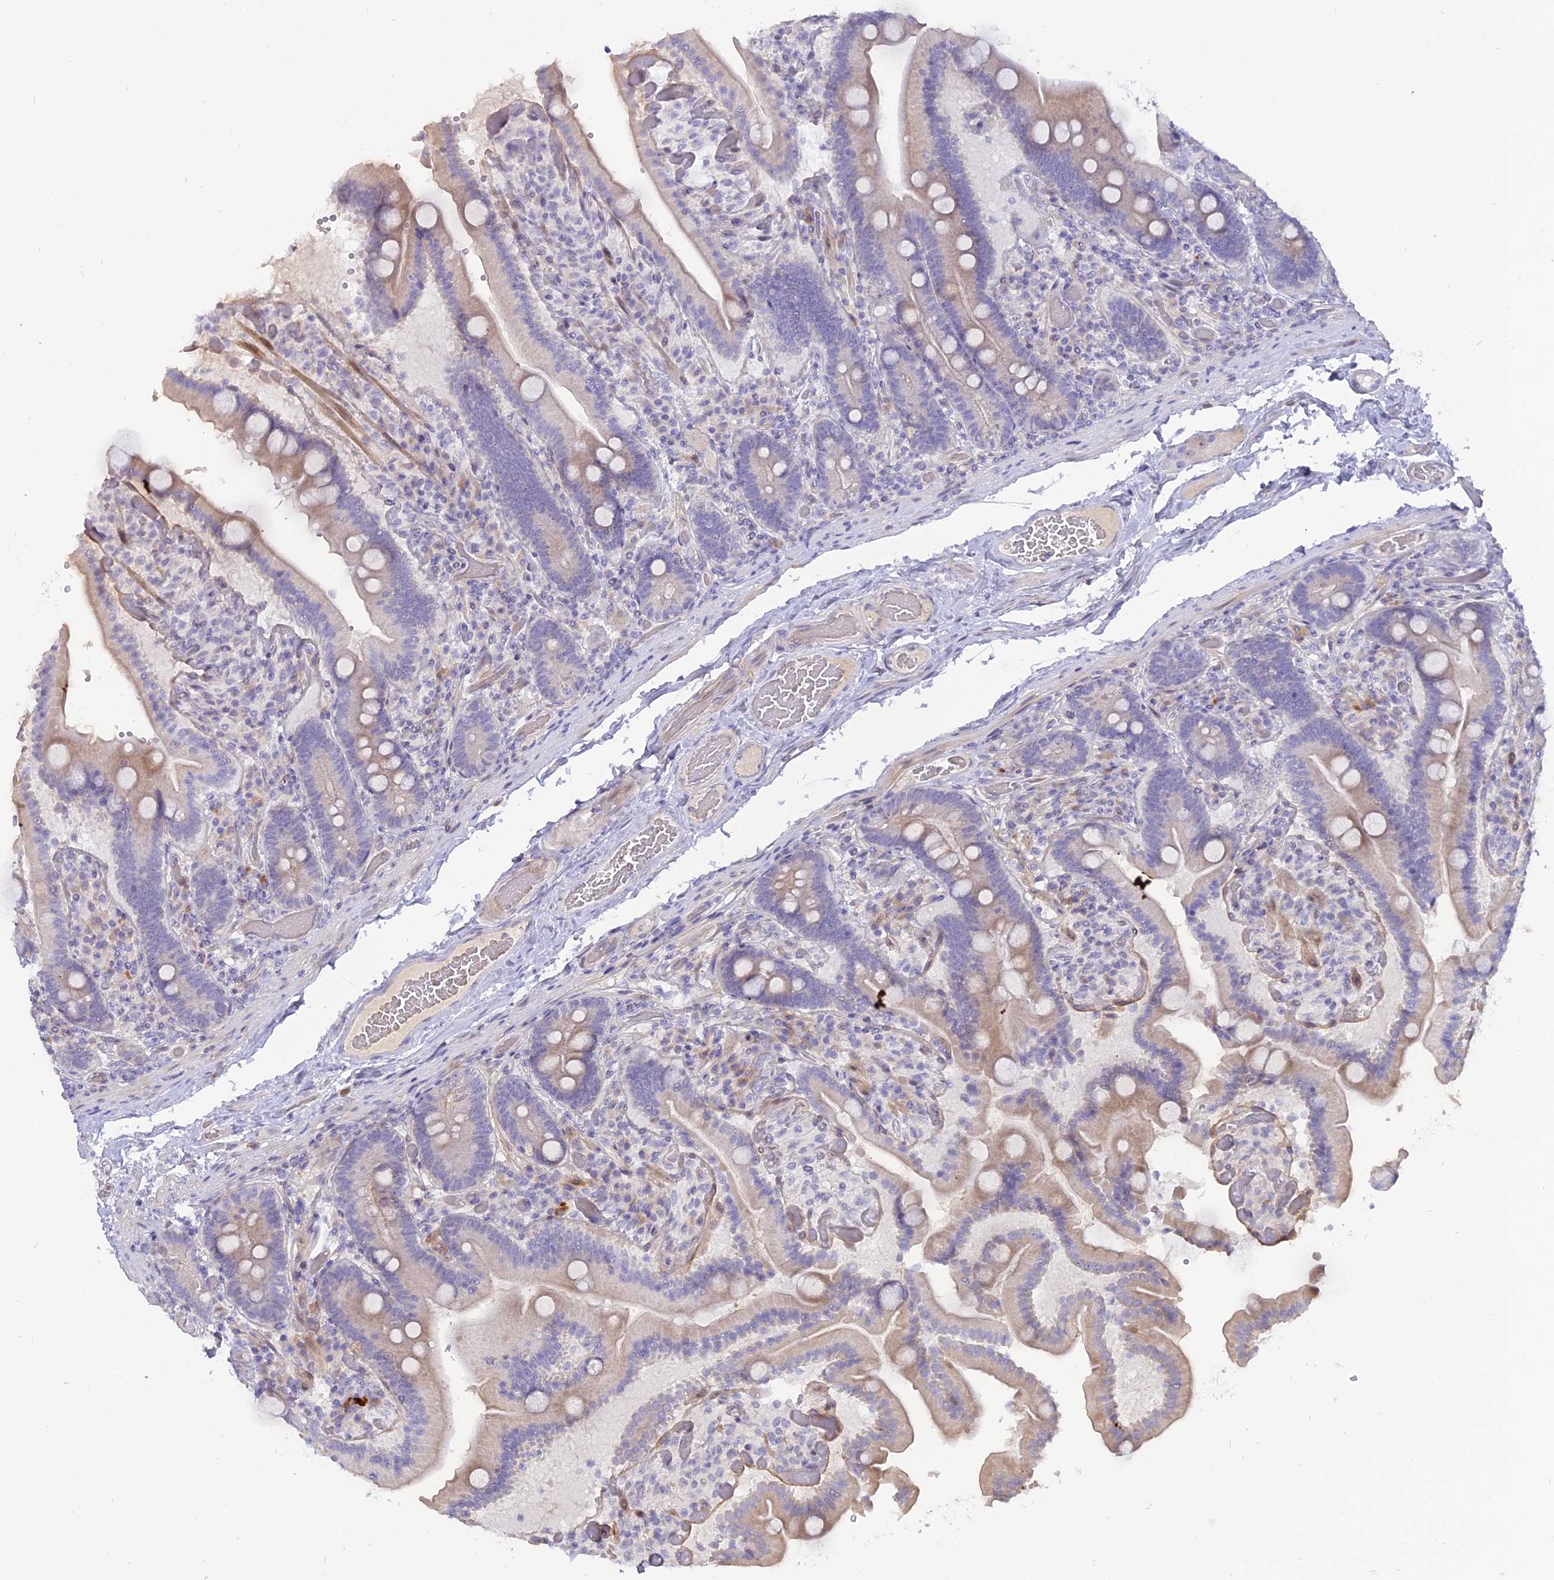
{"staining": {"intensity": "weak", "quantity": "25%-75%", "location": "cytoplasmic/membranous"}, "tissue": "duodenum", "cell_type": "Glandular cells", "image_type": "normal", "snomed": [{"axis": "morphology", "description": "Normal tissue, NOS"}, {"axis": "topography", "description": "Duodenum"}], "caption": "A histopathology image showing weak cytoplasmic/membranous positivity in about 25%-75% of glandular cells in unremarkable duodenum, as visualized by brown immunohistochemical staining.", "gene": "MBD3L1", "patient": {"sex": "female", "age": 62}}